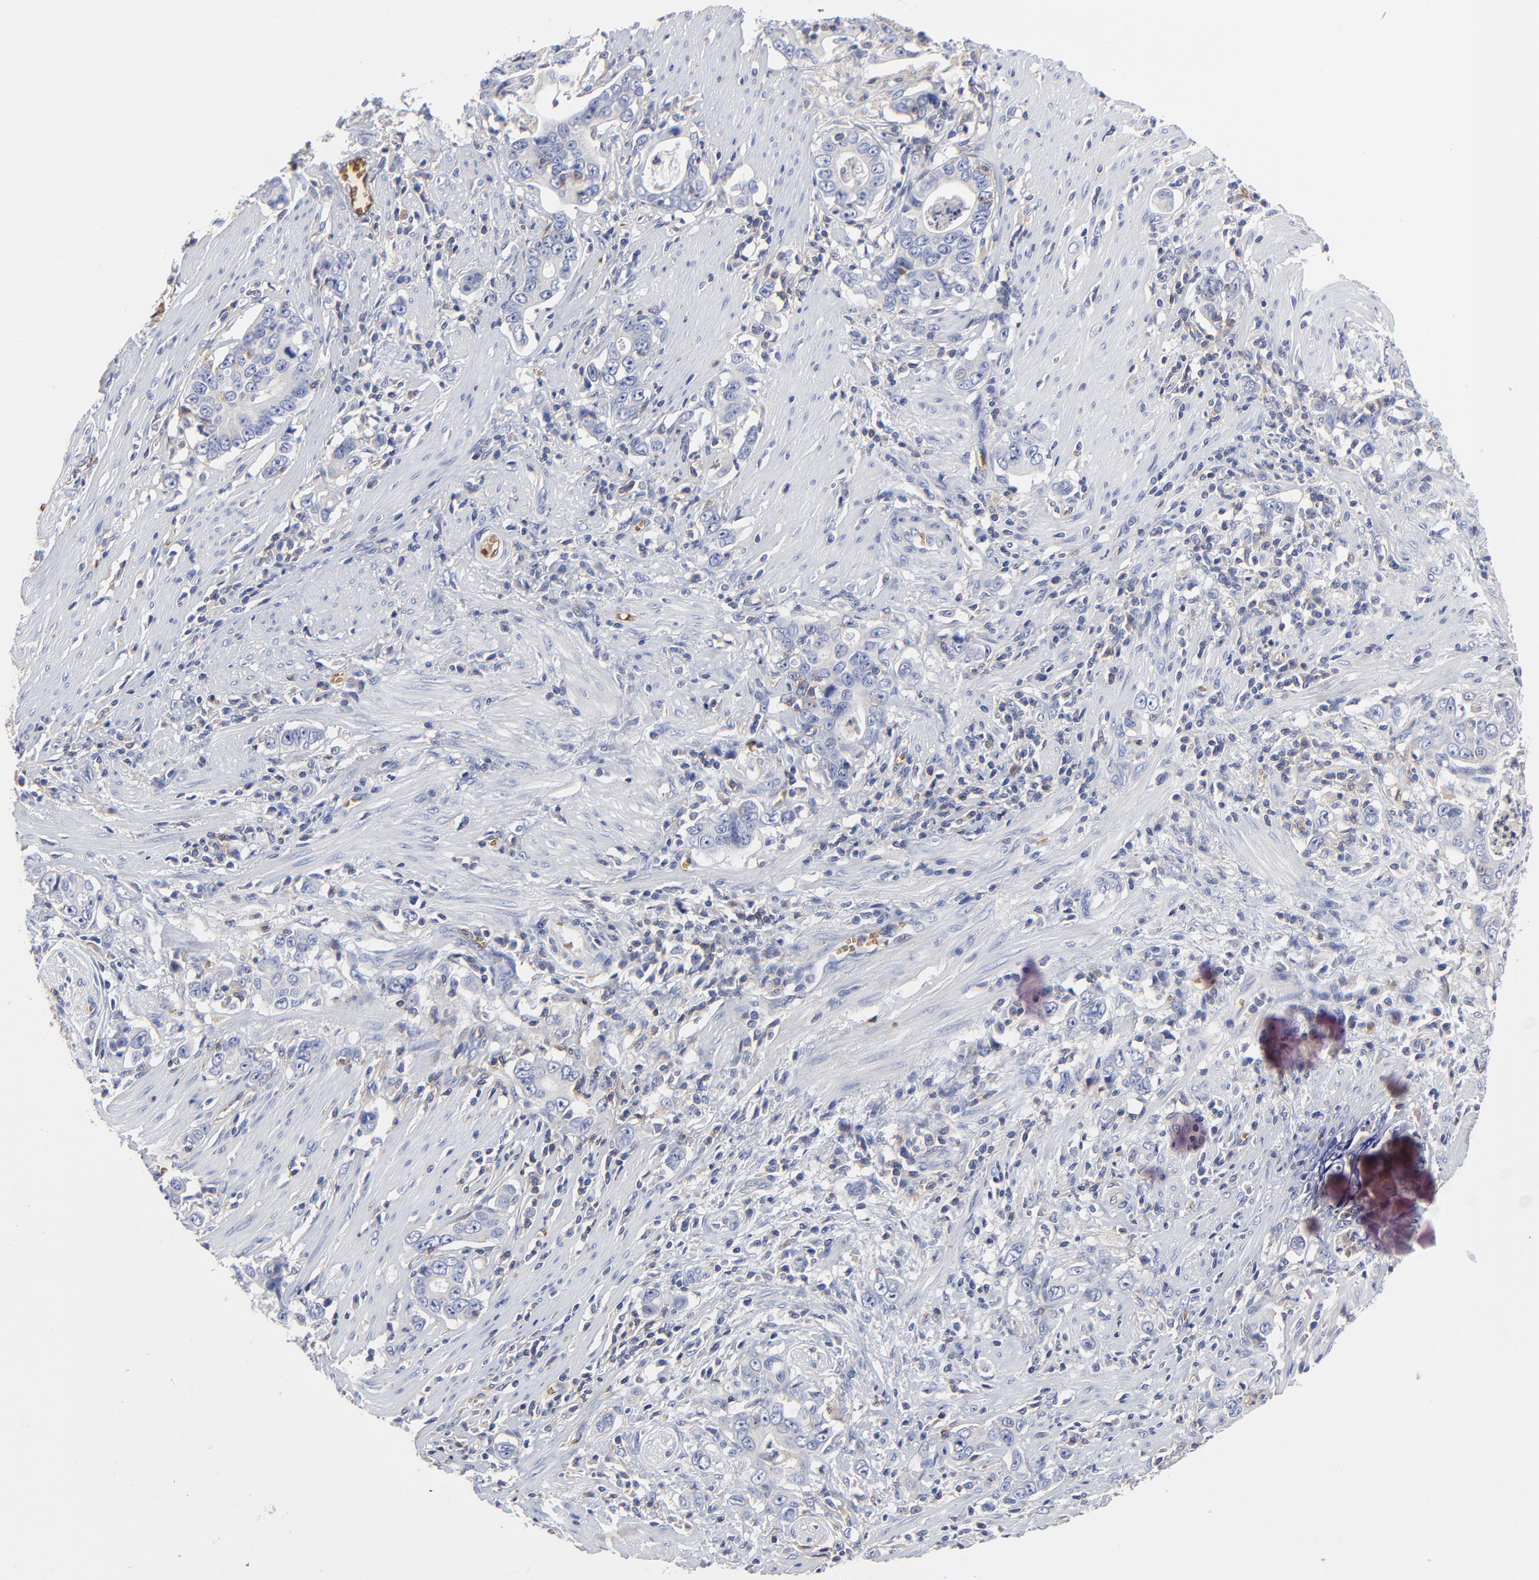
{"staining": {"intensity": "negative", "quantity": "none", "location": "none"}, "tissue": "stomach cancer", "cell_type": "Tumor cells", "image_type": "cancer", "snomed": [{"axis": "morphology", "description": "Adenocarcinoma, NOS"}, {"axis": "topography", "description": "Stomach, lower"}], "caption": "A high-resolution micrograph shows immunohistochemistry (IHC) staining of stomach adenocarcinoma, which exhibits no significant staining in tumor cells.", "gene": "PAG1", "patient": {"sex": "female", "age": 72}}